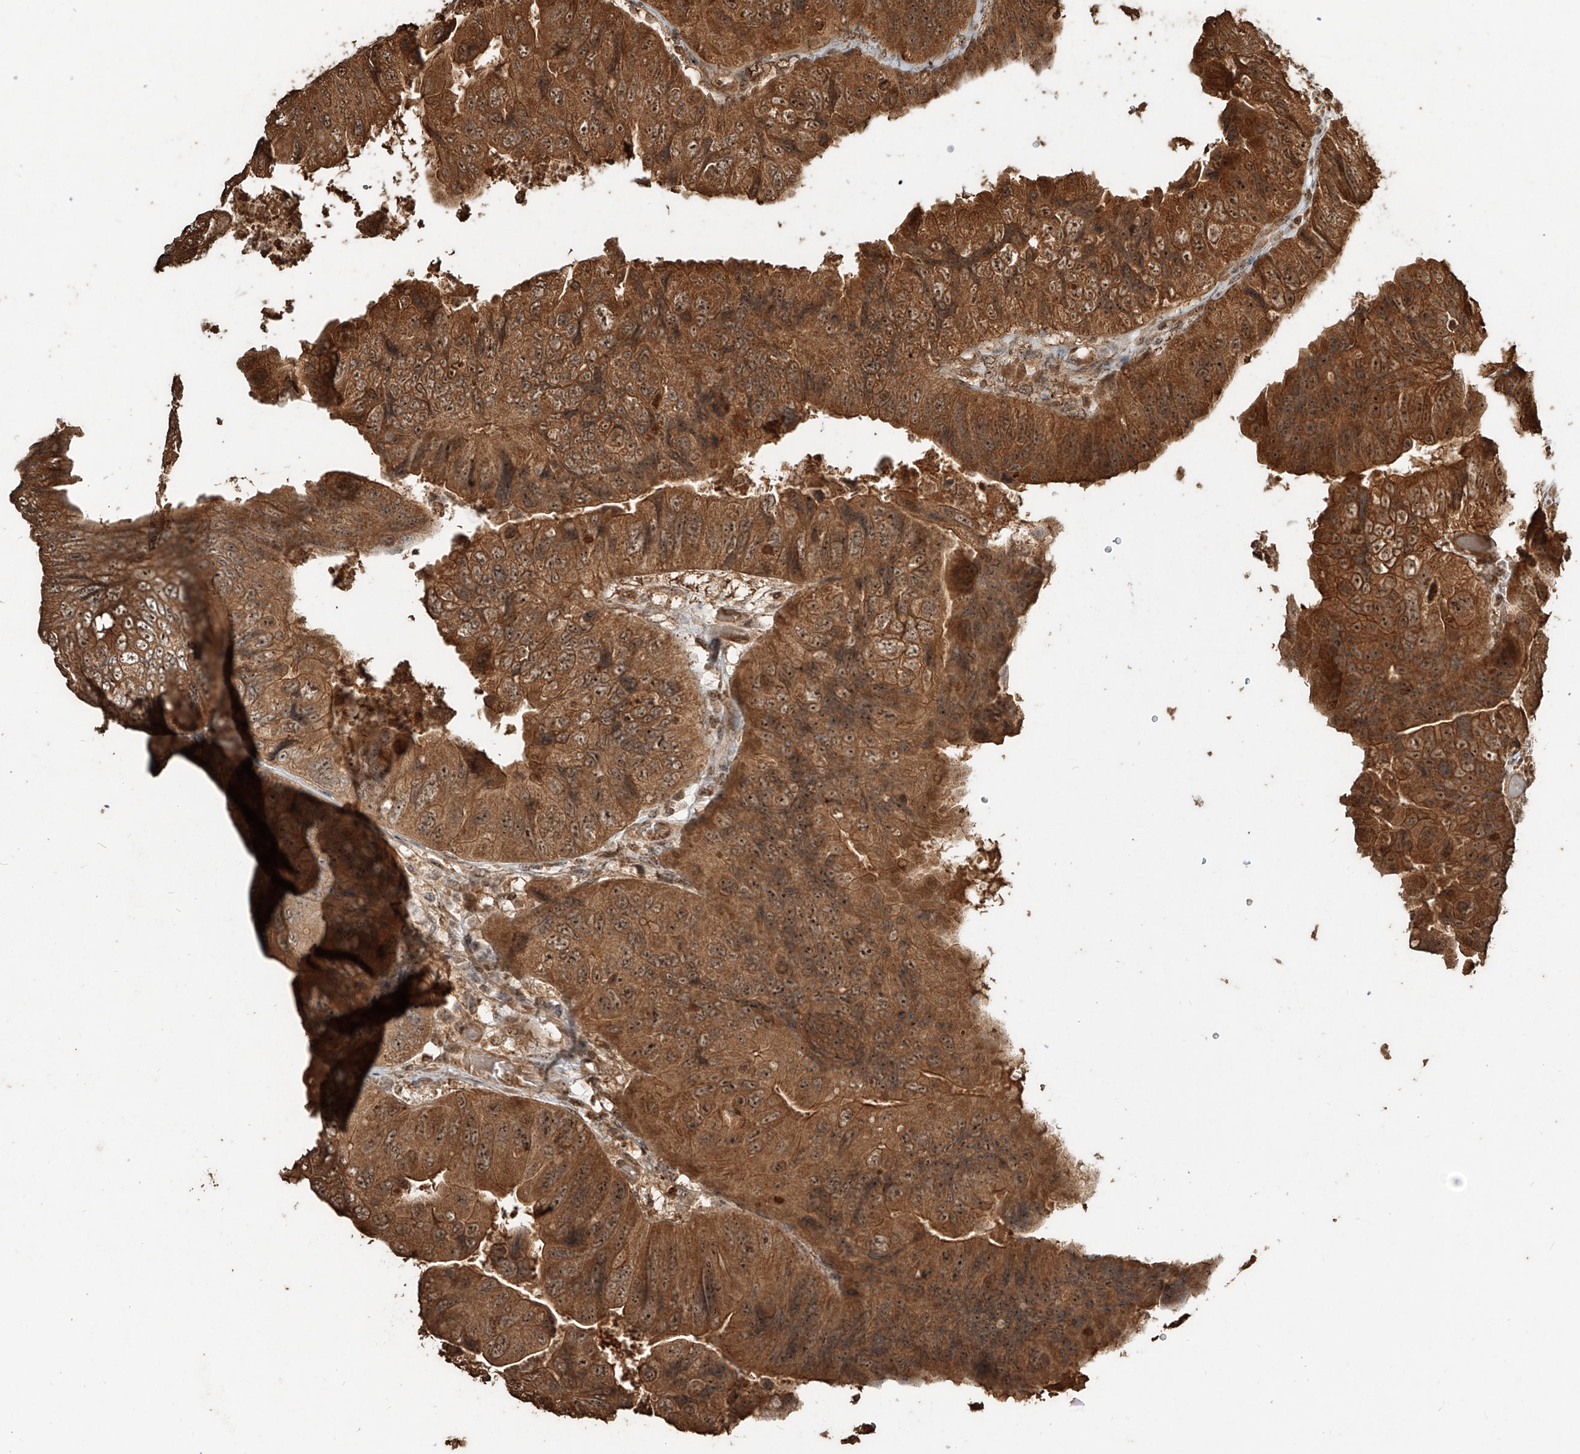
{"staining": {"intensity": "strong", "quantity": ">75%", "location": "cytoplasmic/membranous,nuclear"}, "tissue": "colorectal cancer", "cell_type": "Tumor cells", "image_type": "cancer", "snomed": [{"axis": "morphology", "description": "Adenocarcinoma, NOS"}, {"axis": "topography", "description": "Rectum"}], "caption": "A brown stain shows strong cytoplasmic/membranous and nuclear positivity of a protein in human colorectal cancer tumor cells.", "gene": "ZNF660", "patient": {"sex": "male", "age": 63}}